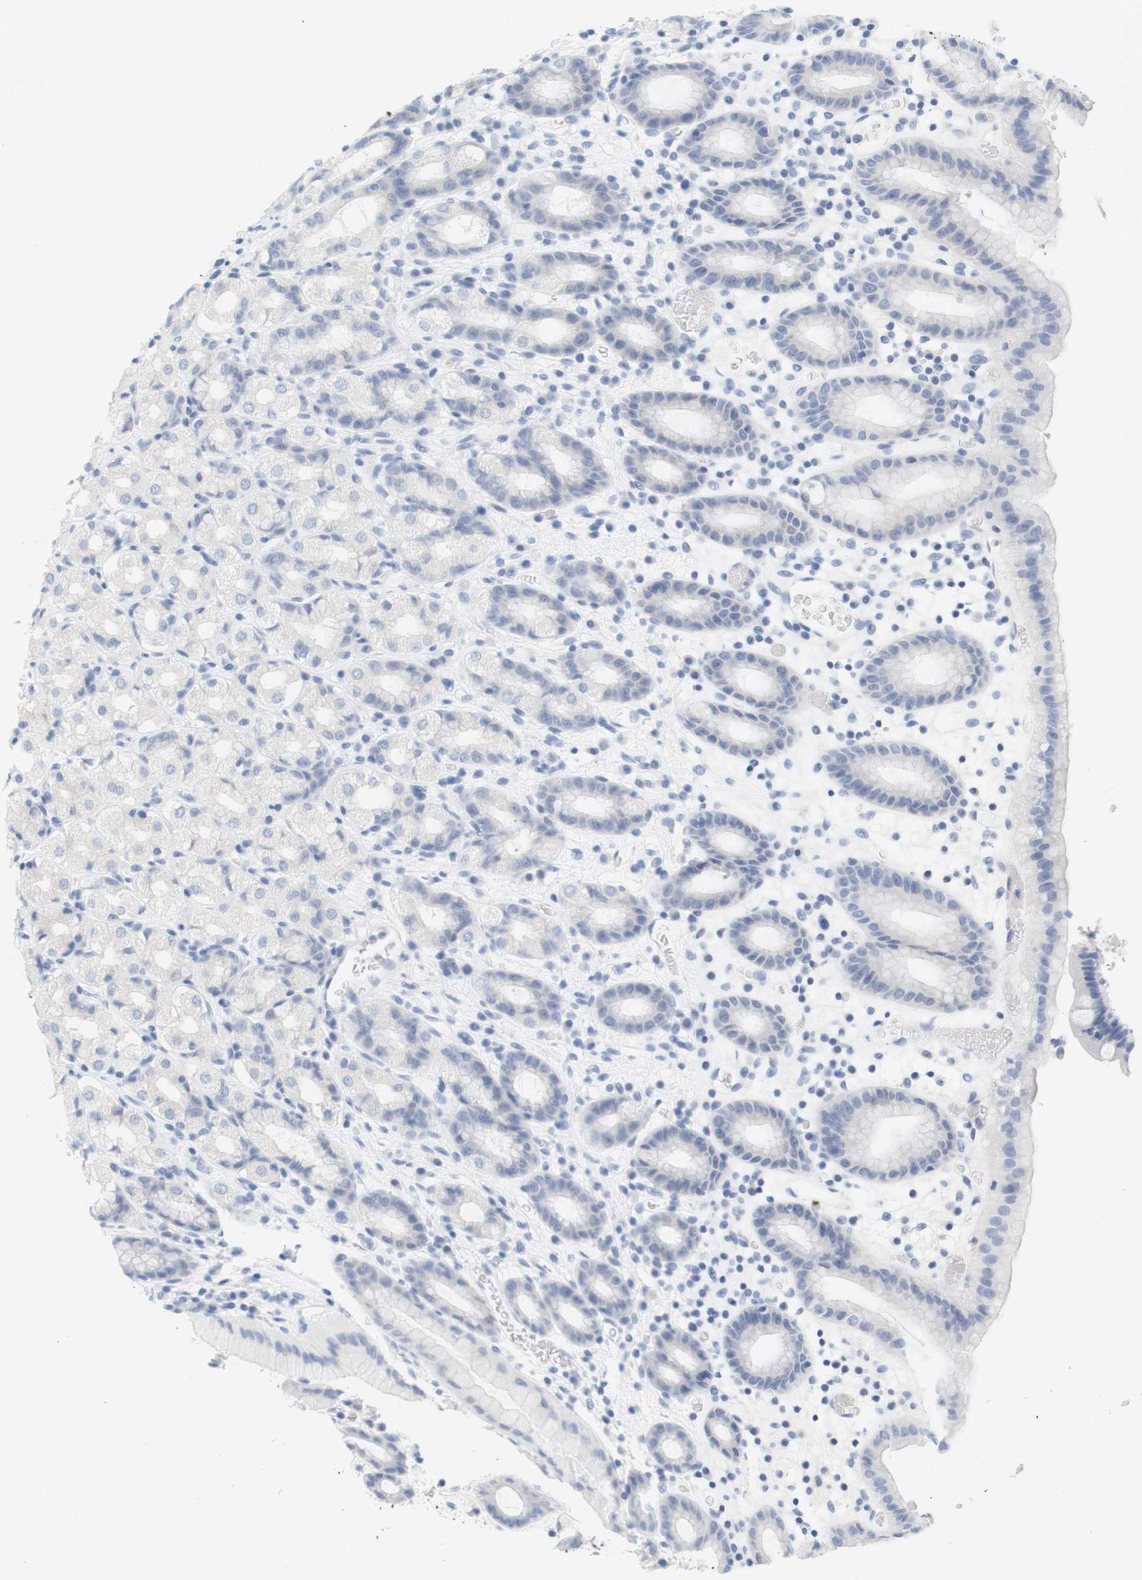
{"staining": {"intensity": "negative", "quantity": "none", "location": "none"}, "tissue": "stomach", "cell_type": "Glandular cells", "image_type": "normal", "snomed": [{"axis": "morphology", "description": "Normal tissue, NOS"}, {"axis": "topography", "description": "Stomach, upper"}], "caption": "The image demonstrates no significant staining in glandular cells of stomach.", "gene": "OPRM1", "patient": {"sex": "male", "age": 68}}